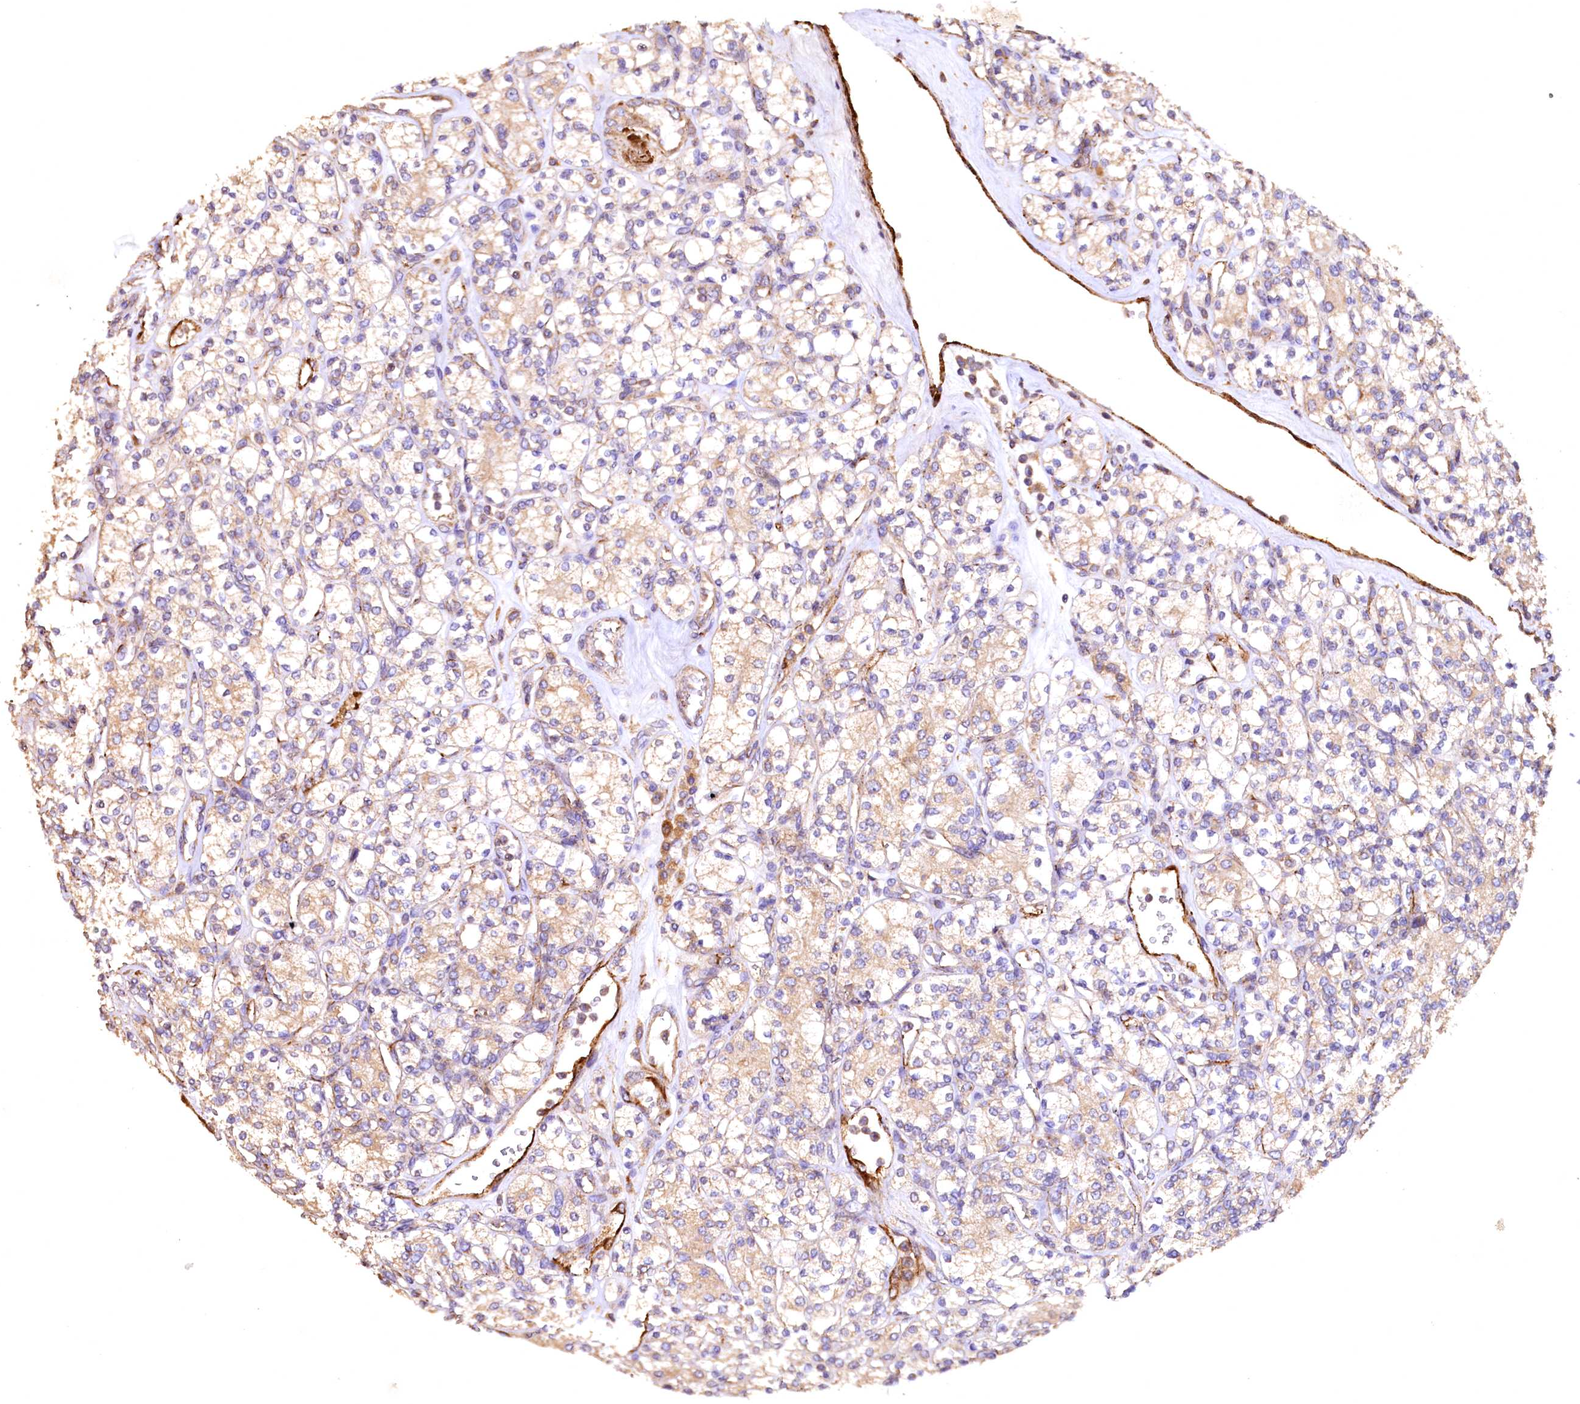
{"staining": {"intensity": "weak", "quantity": "25%-75%", "location": "cytoplasmic/membranous"}, "tissue": "renal cancer", "cell_type": "Tumor cells", "image_type": "cancer", "snomed": [{"axis": "morphology", "description": "Adenocarcinoma, NOS"}, {"axis": "topography", "description": "Kidney"}], "caption": "Renal cancer stained with a brown dye shows weak cytoplasmic/membranous positive positivity in approximately 25%-75% of tumor cells.", "gene": "RASSF1", "patient": {"sex": "male", "age": 77}}